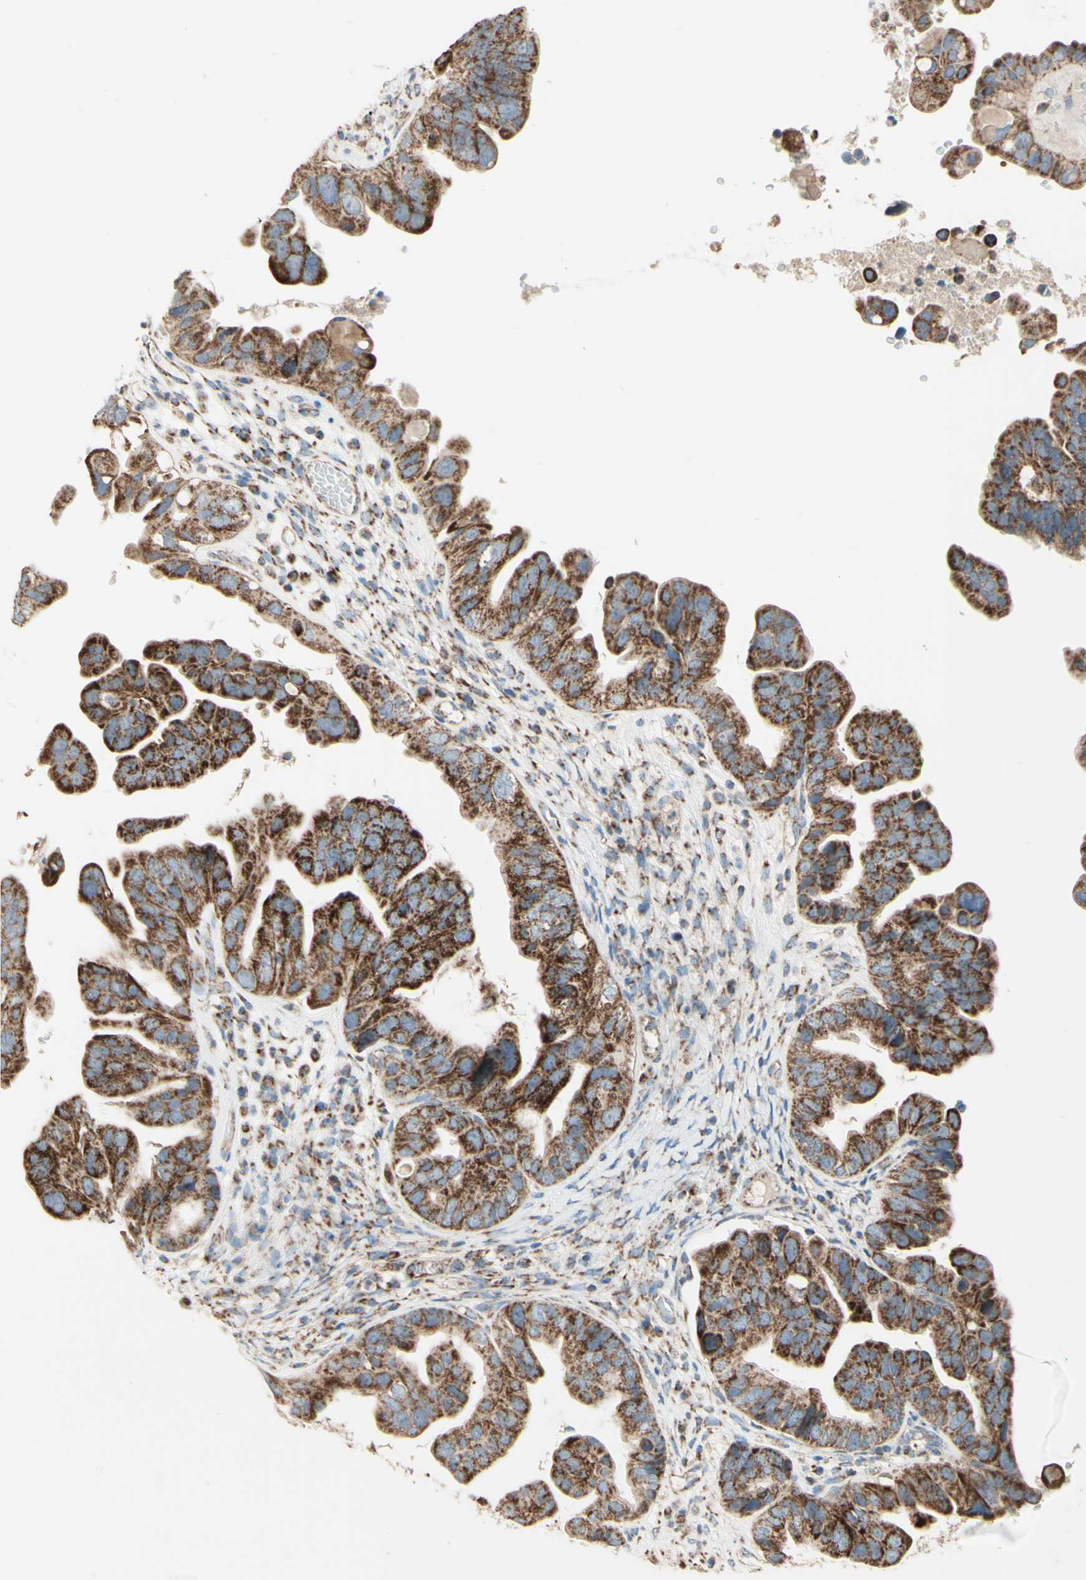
{"staining": {"intensity": "strong", "quantity": ">75%", "location": "cytoplasmic/membranous"}, "tissue": "ovarian cancer", "cell_type": "Tumor cells", "image_type": "cancer", "snomed": [{"axis": "morphology", "description": "Cystadenocarcinoma, serous, NOS"}, {"axis": "topography", "description": "Ovary"}], "caption": "Strong cytoplasmic/membranous expression for a protein is appreciated in about >75% of tumor cells of serous cystadenocarcinoma (ovarian) using immunohistochemistry.", "gene": "ARMC10", "patient": {"sex": "female", "age": 56}}